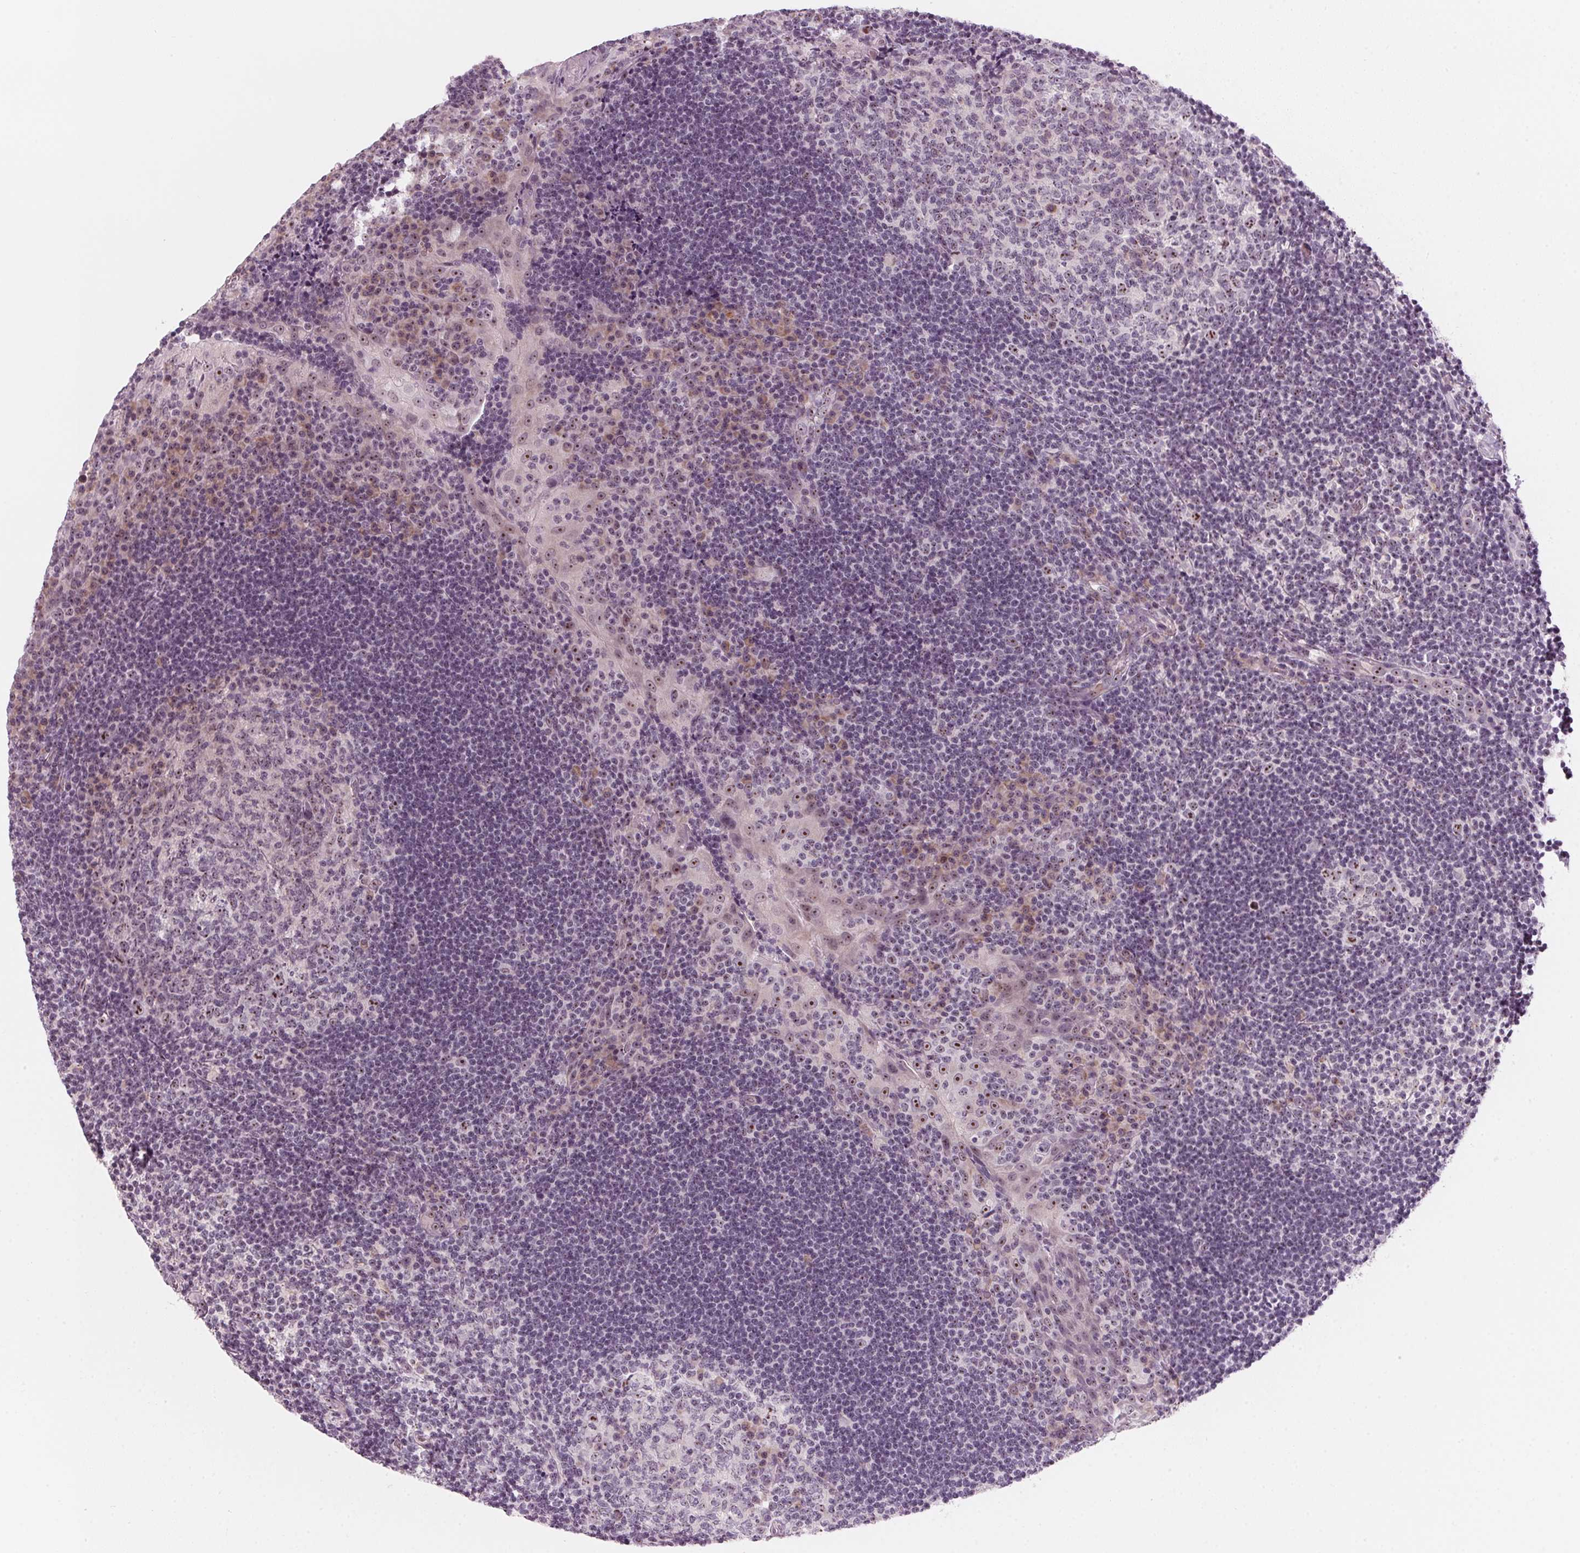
{"staining": {"intensity": "weak", "quantity": ">75%", "location": "nuclear"}, "tissue": "tonsil", "cell_type": "Germinal center cells", "image_type": "normal", "snomed": [{"axis": "morphology", "description": "Normal tissue, NOS"}, {"axis": "topography", "description": "Tonsil"}], "caption": "IHC photomicrograph of unremarkable tonsil: human tonsil stained using immunohistochemistry demonstrates low levels of weak protein expression localized specifically in the nuclear of germinal center cells, appearing as a nuclear brown color.", "gene": "DNTTIP2", "patient": {"sex": "male", "age": 17}}